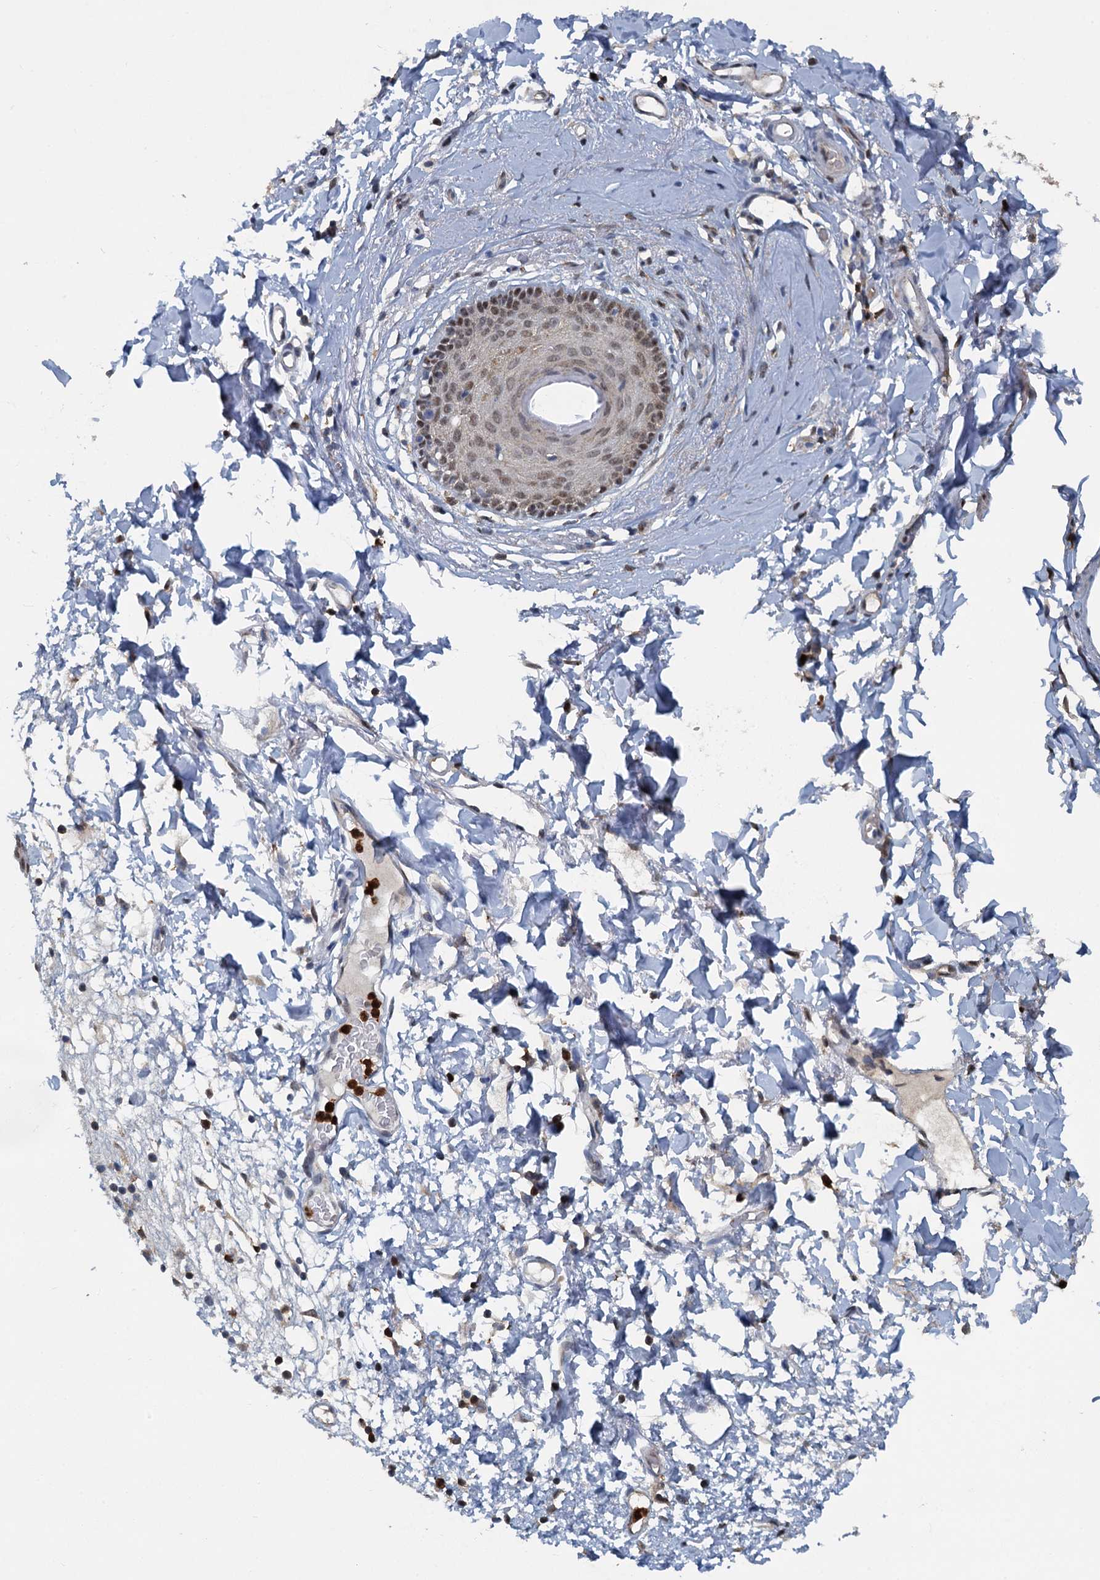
{"staining": {"intensity": "moderate", "quantity": "25%-75%", "location": "cytoplasmic/membranous,nuclear"}, "tissue": "skin", "cell_type": "Epidermal cells", "image_type": "normal", "snomed": [{"axis": "morphology", "description": "Normal tissue, NOS"}, {"axis": "topography", "description": "Vulva"}], "caption": "Immunohistochemistry (IHC) (DAB (3,3'-diaminobenzidine)) staining of benign human skin demonstrates moderate cytoplasmic/membranous,nuclear protein positivity in approximately 25%-75% of epidermal cells.", "gene": "GPI", "patient": {"sex": "female", "age": 68}}